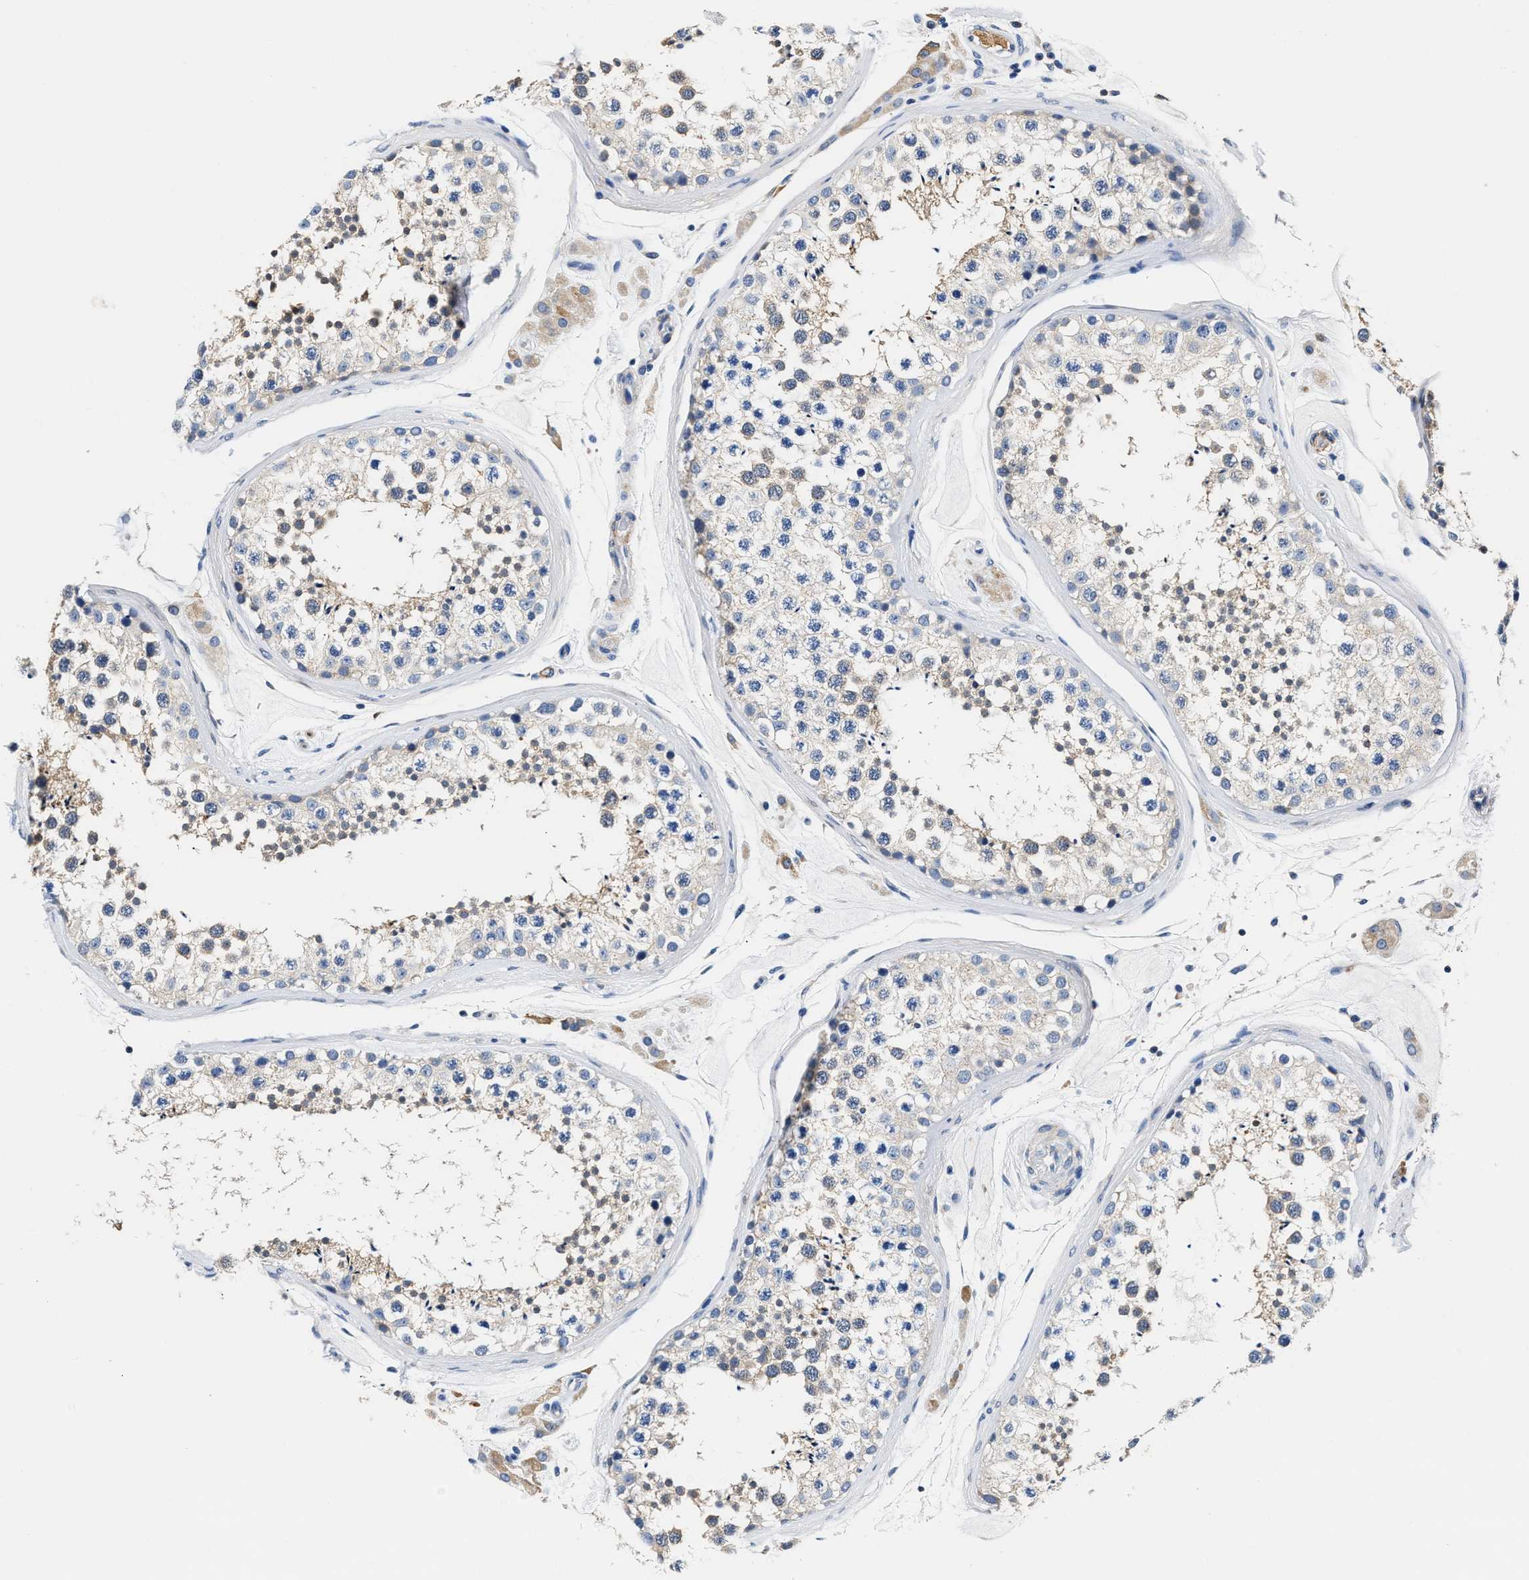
{"staining": {"intensity": "weak", "quantity": "<25%", "location": "cytoplasmic/membranous"}, "tissue": "testis", "cell_type": "Cells in seminiferous ducts", "image_type": "normal", "snomed": [{"axis": "morphology", "description": "Normal tissue, NOS"}, {"axis": "topography", "description": "Testis"}], "caption": "A histopathology image of testis stained for a protein exhibits no brown staining in cells in seminiferous ducts.", "gene": "TUT7", "patient": {"sex": "male", "age": 46}}